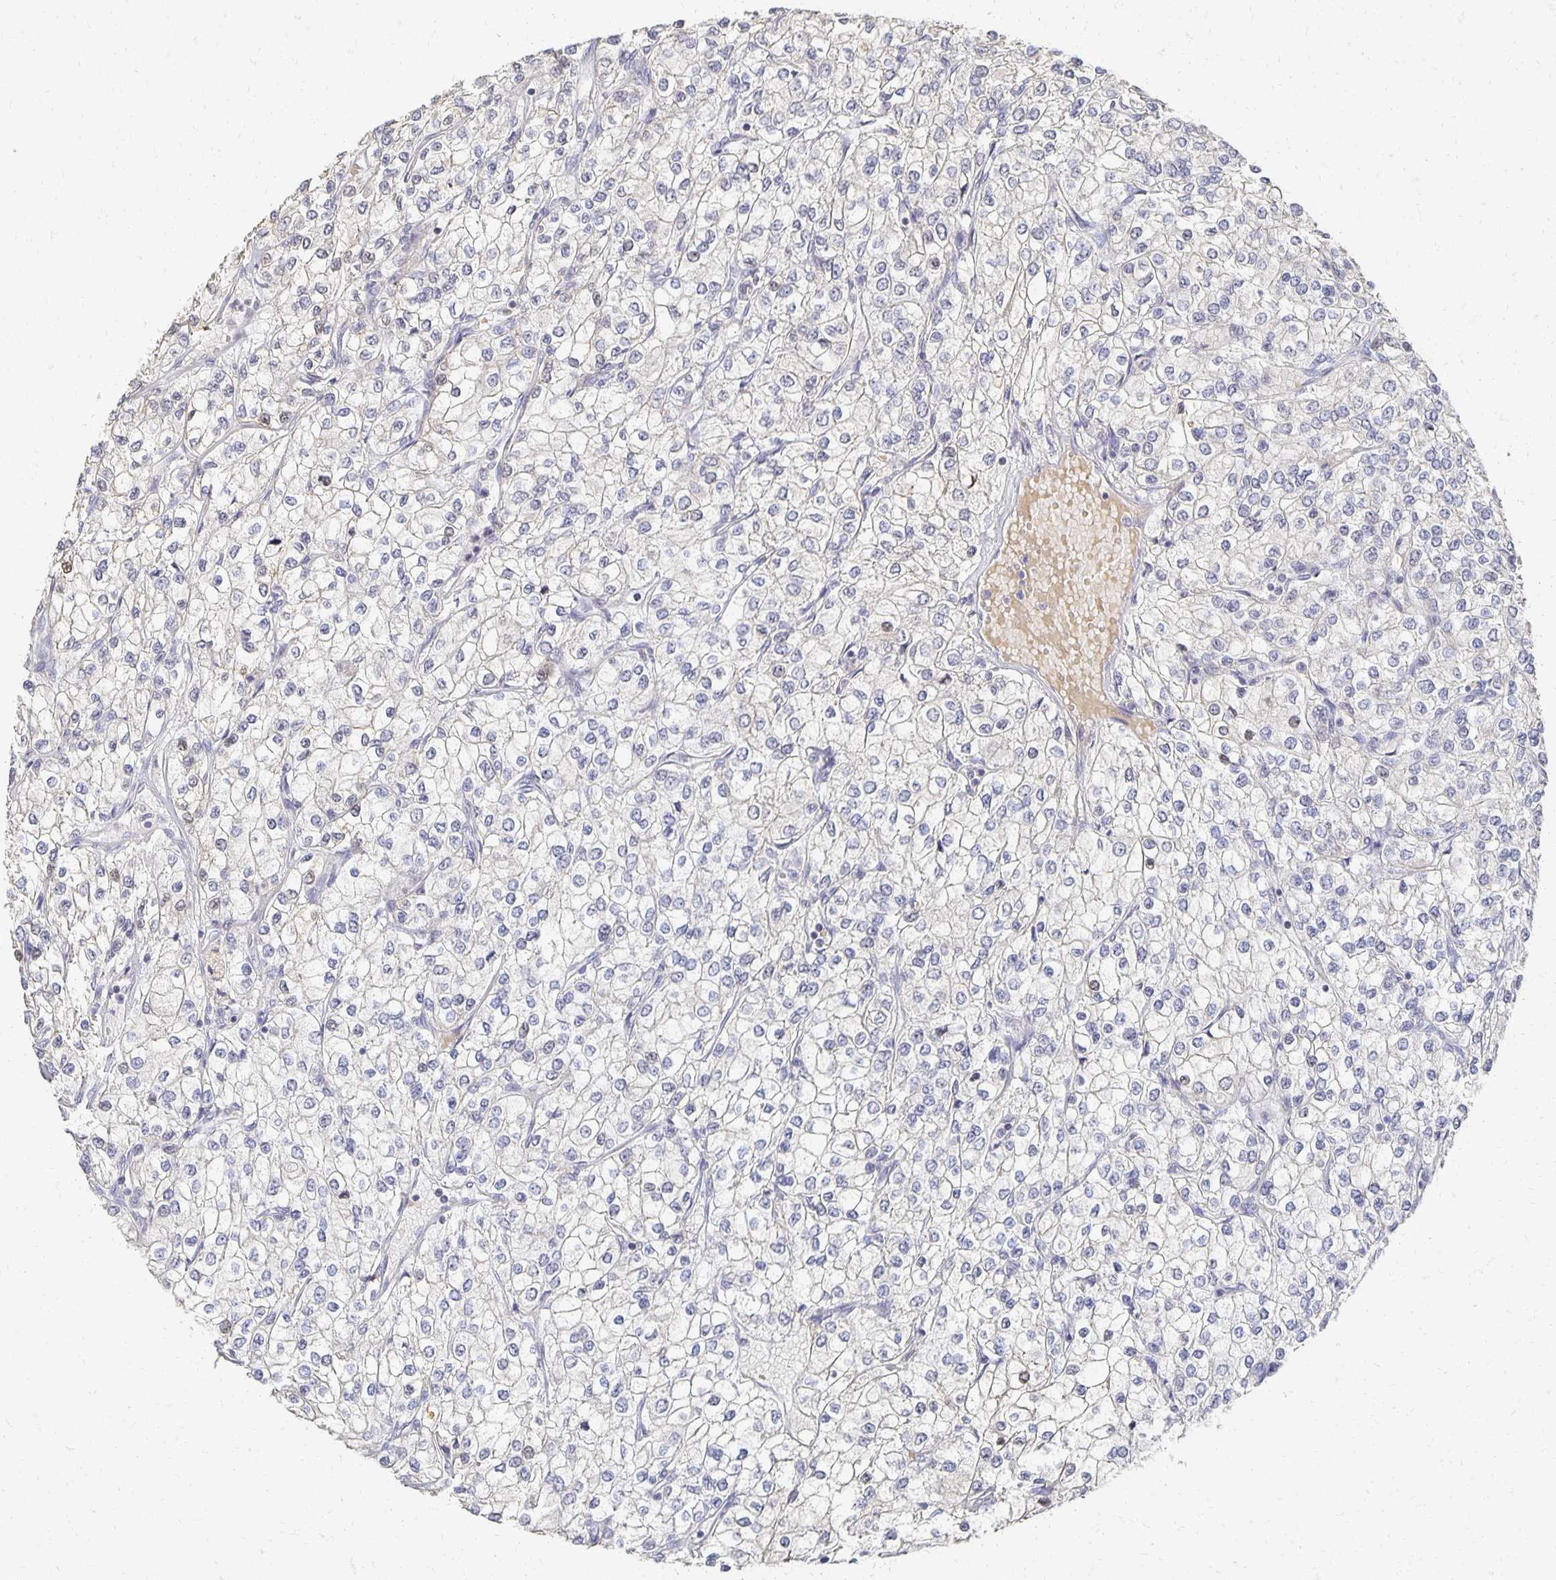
{"staining": {"intensity": "negative", "quantity": "none", "location": "none"}, "tissue": "renal cancer", "cell_type": "Tumor cells", "image_type": "cancer", "snomed": [{"axis": "morphology", "description": "Adenocarcinoma, NOS"}, {"axis": "topography", "description": "Kidney"}], "caption": "Histopathology image shows no protein expression in tumor cells of renal cancer (adenocarcinoma) tissue.", "gene": "CST6", "patient": {"sex": "male", "age": 80}}